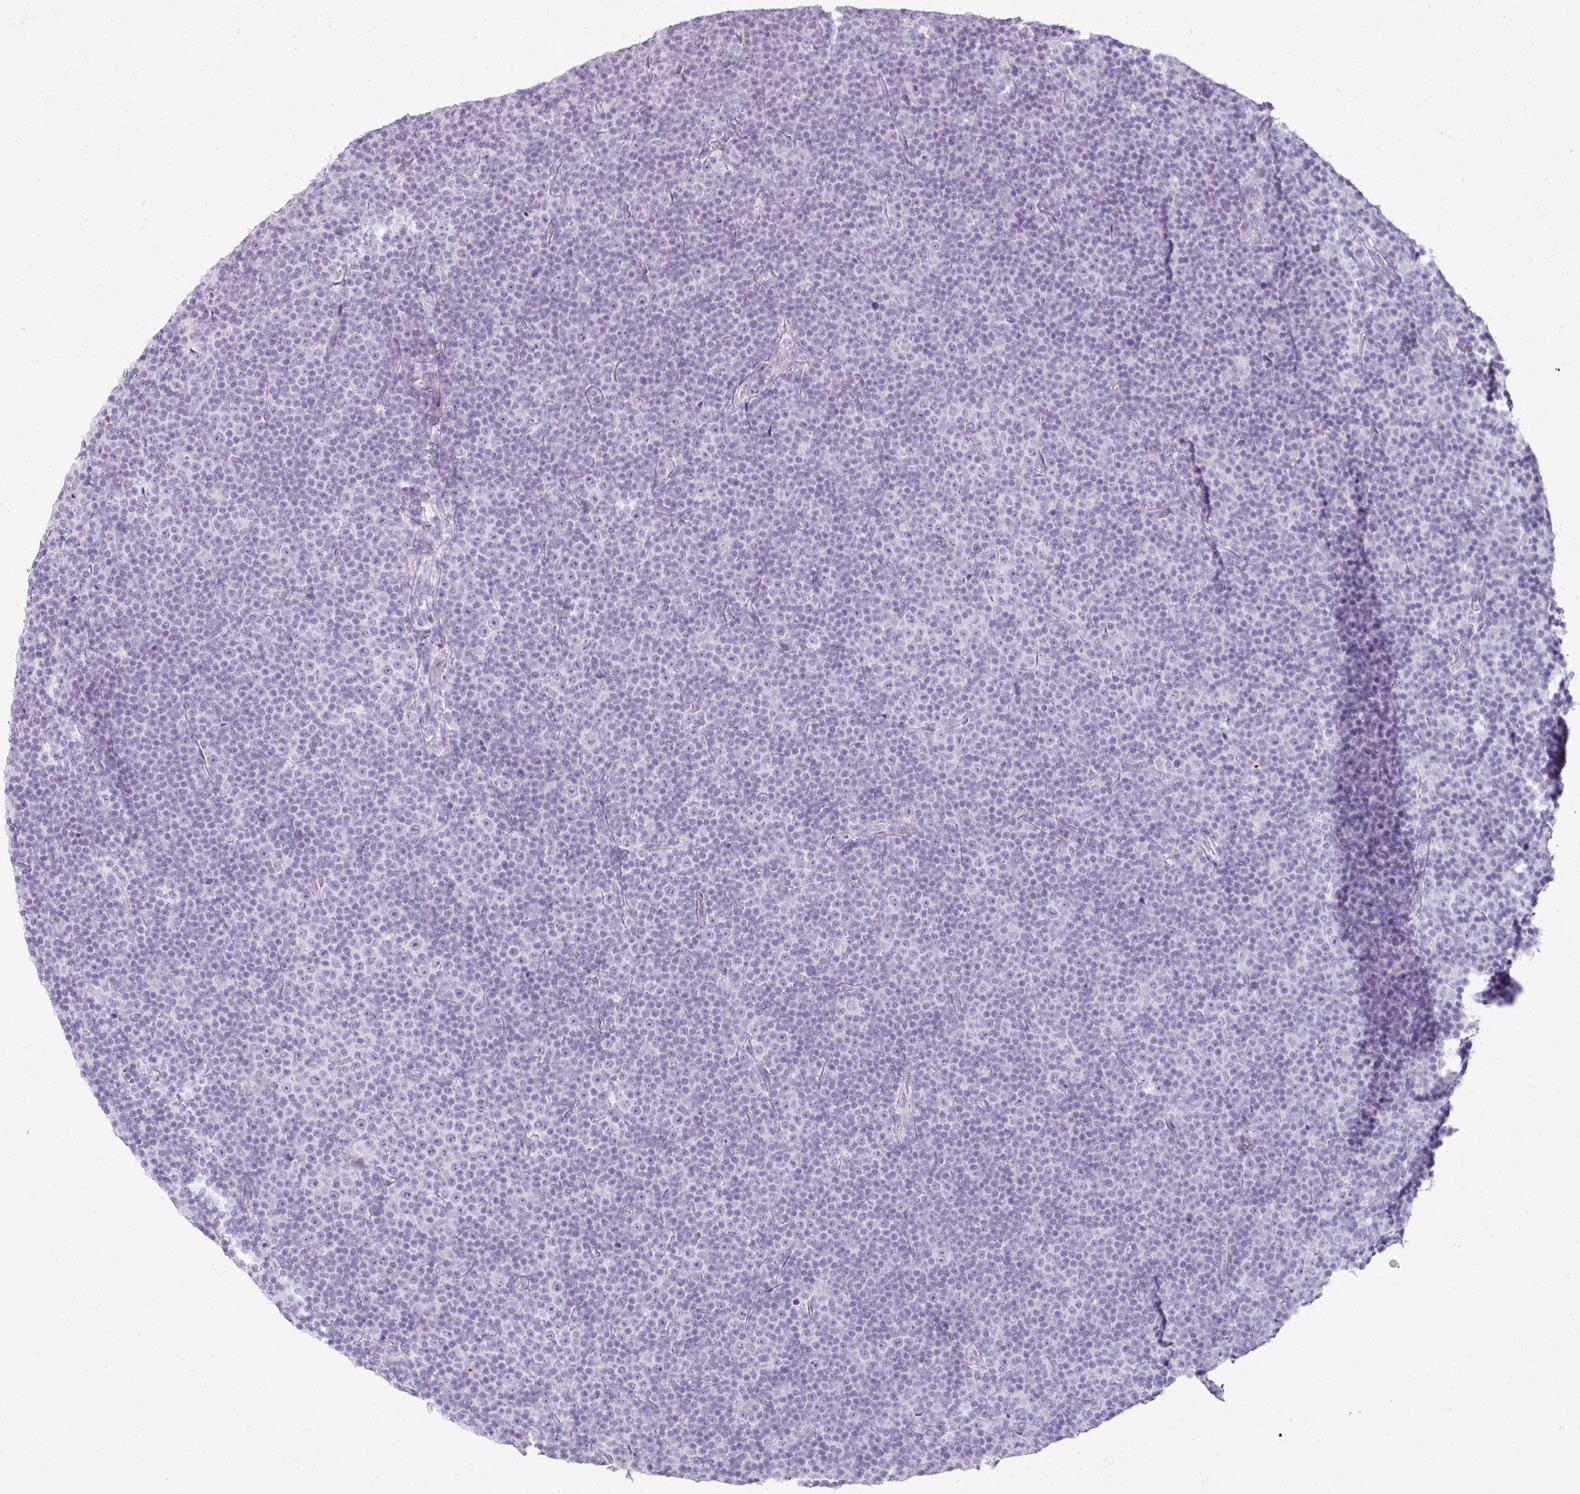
{"staining": {"intensity": "negative", "quantity": "none", "location": "none"}, "tissue": "lymphoma", "cell_type": "Tumor cells", "image_type": "cancer", "snomed": [{"axis": "morphology", "description": "Malignant lymphoma, non-Hodgkin's type, Low grade"}, {"axis": "topography", "description": "Lymph node"}], "caption": "Immunohistochemistry (IHC) photomicrograph of human lymphoma stained for a protein (brown), which reveals no staining in tumor cells.", "gene": "RBMY1F", "patient": {"sex": "female", "age": 67}}